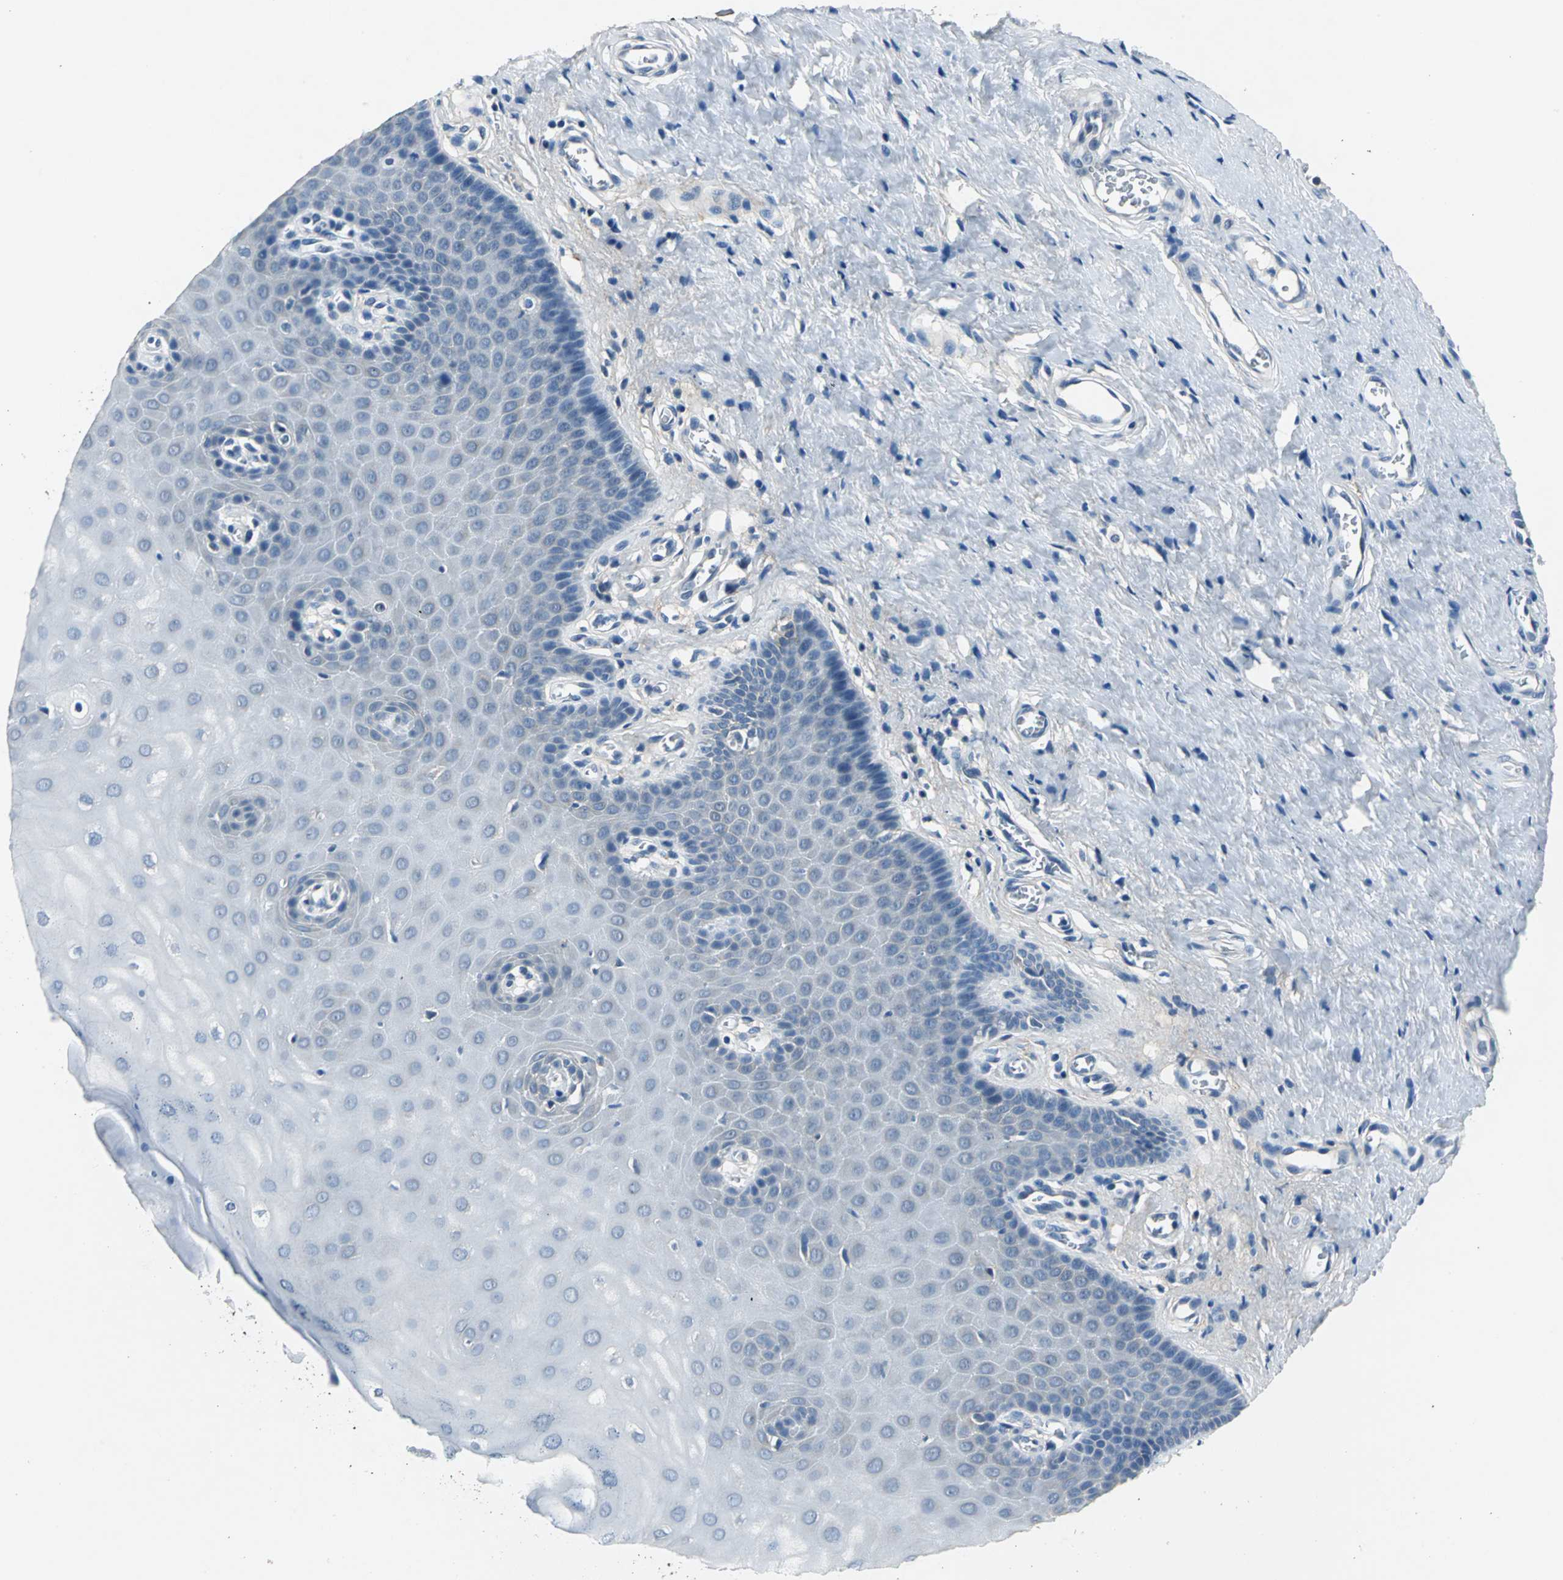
{"staining": {"intensity": "weak", "quantity": "25%-75%", "location": "cytoplasmic/membranous"}, "tissue": "cervix", "cell_type": "Glandular cells", "image_type": "normal", "snomed": [{"axis": "morphology", "description": "Normal tissue, NOS"}, {"axis": "topography", "description": "Cervix"}], "caption": "Protein analysis of normal cervix shows weak cytoplasmic/membranous positivity in approximately 25%-75% of glandular cells.", "gene": "ZNF415", "patient": {"sex": "female", "age": 55}}